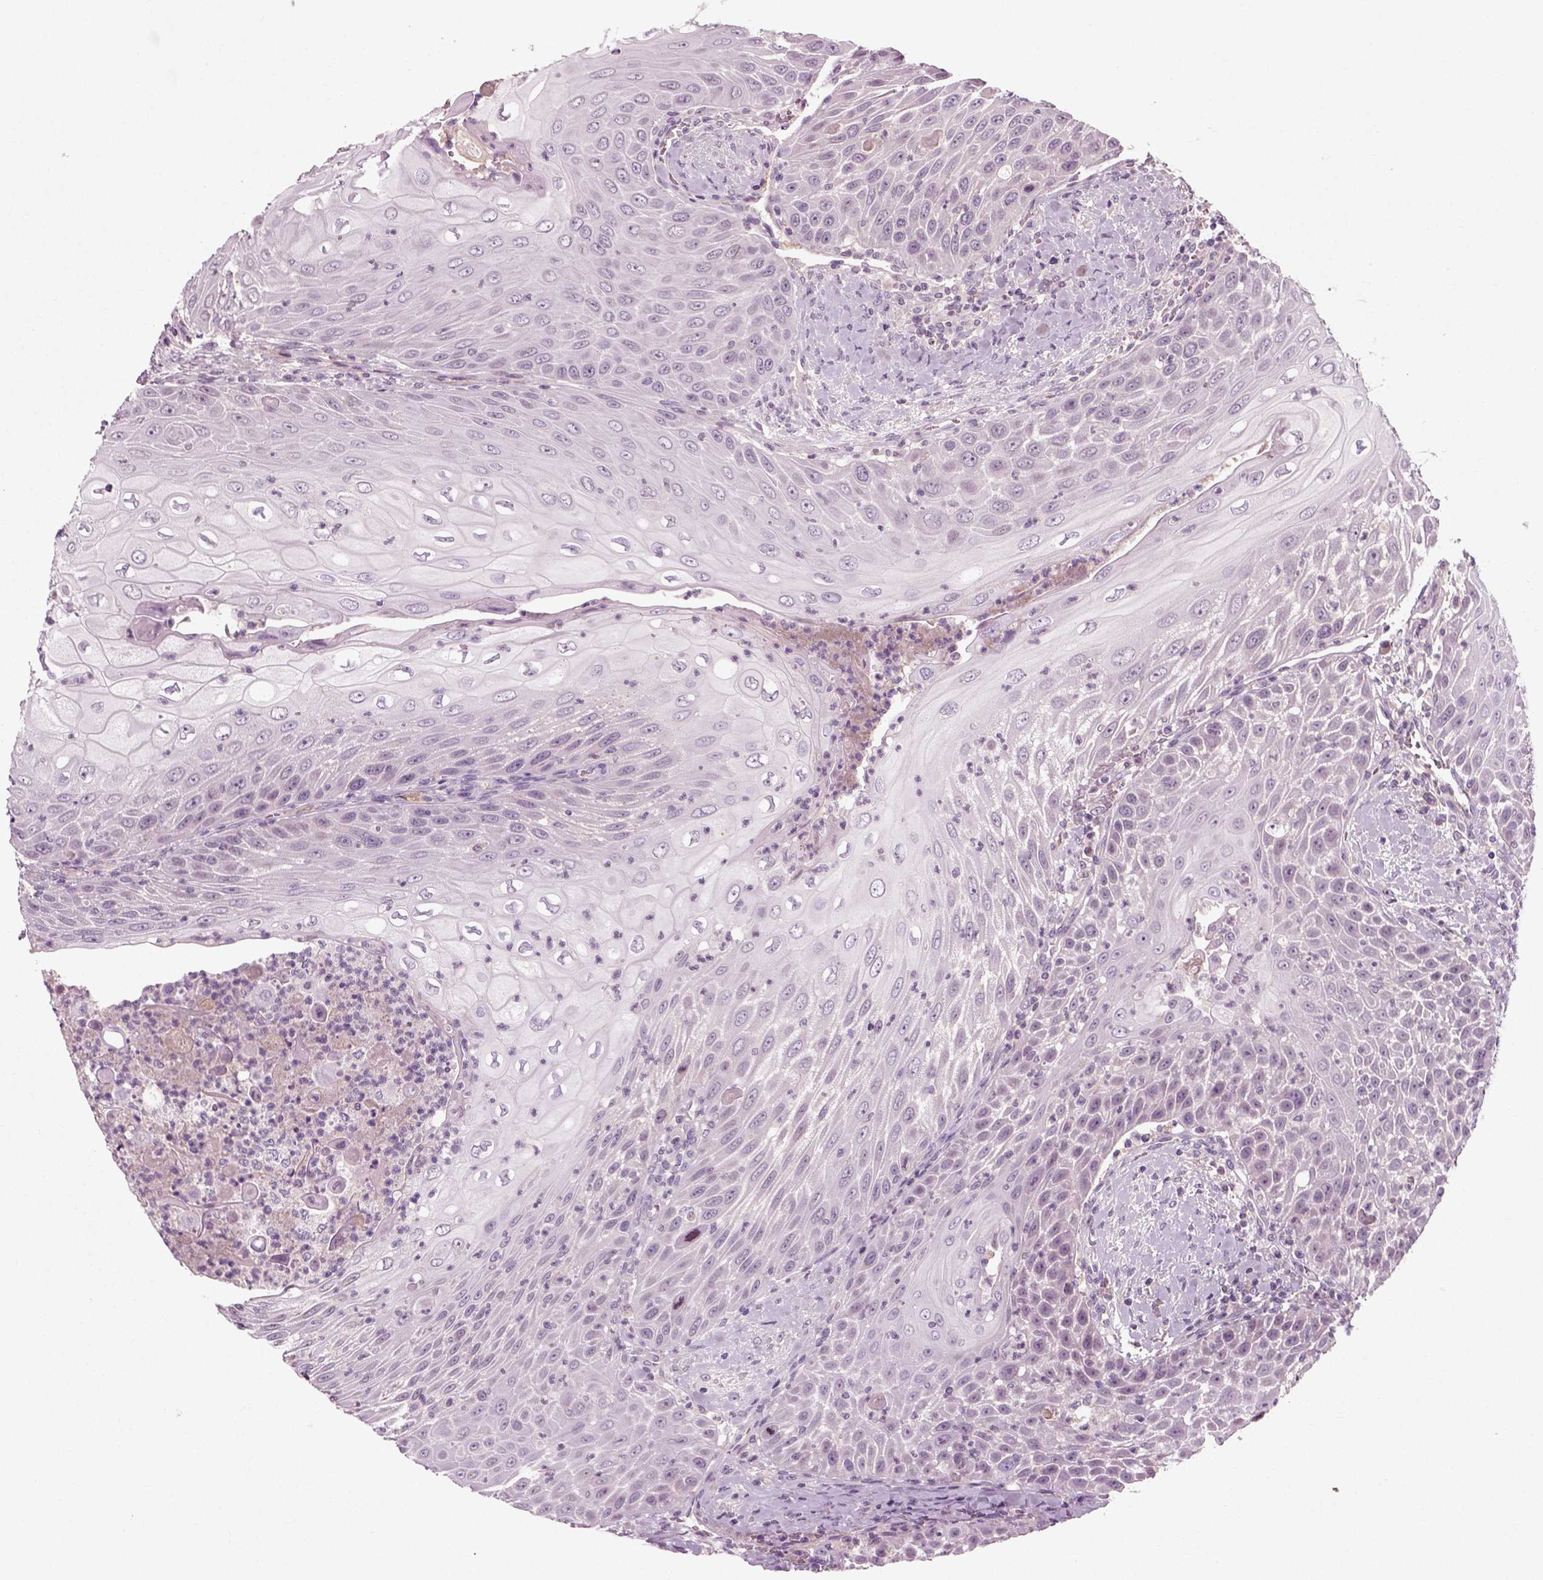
{"staining": {"intensity": "negative", "quantity": "none", "location": "none"}, "tissue": "head and neck cancer", "cell_type": "Tumor cells", "image_type": "cancer", "snomed": [{"axis": "morphology", "description": "Squamous cell carcinoma, NOS"}, {"axis": "topography", "description": "Head-Neck"}], "caption": "Tumor cells show no significant staining in head and neck squamous cell carcinoma.", "gene": "RND2", "patient": {"sex": "male", "age": 69}}